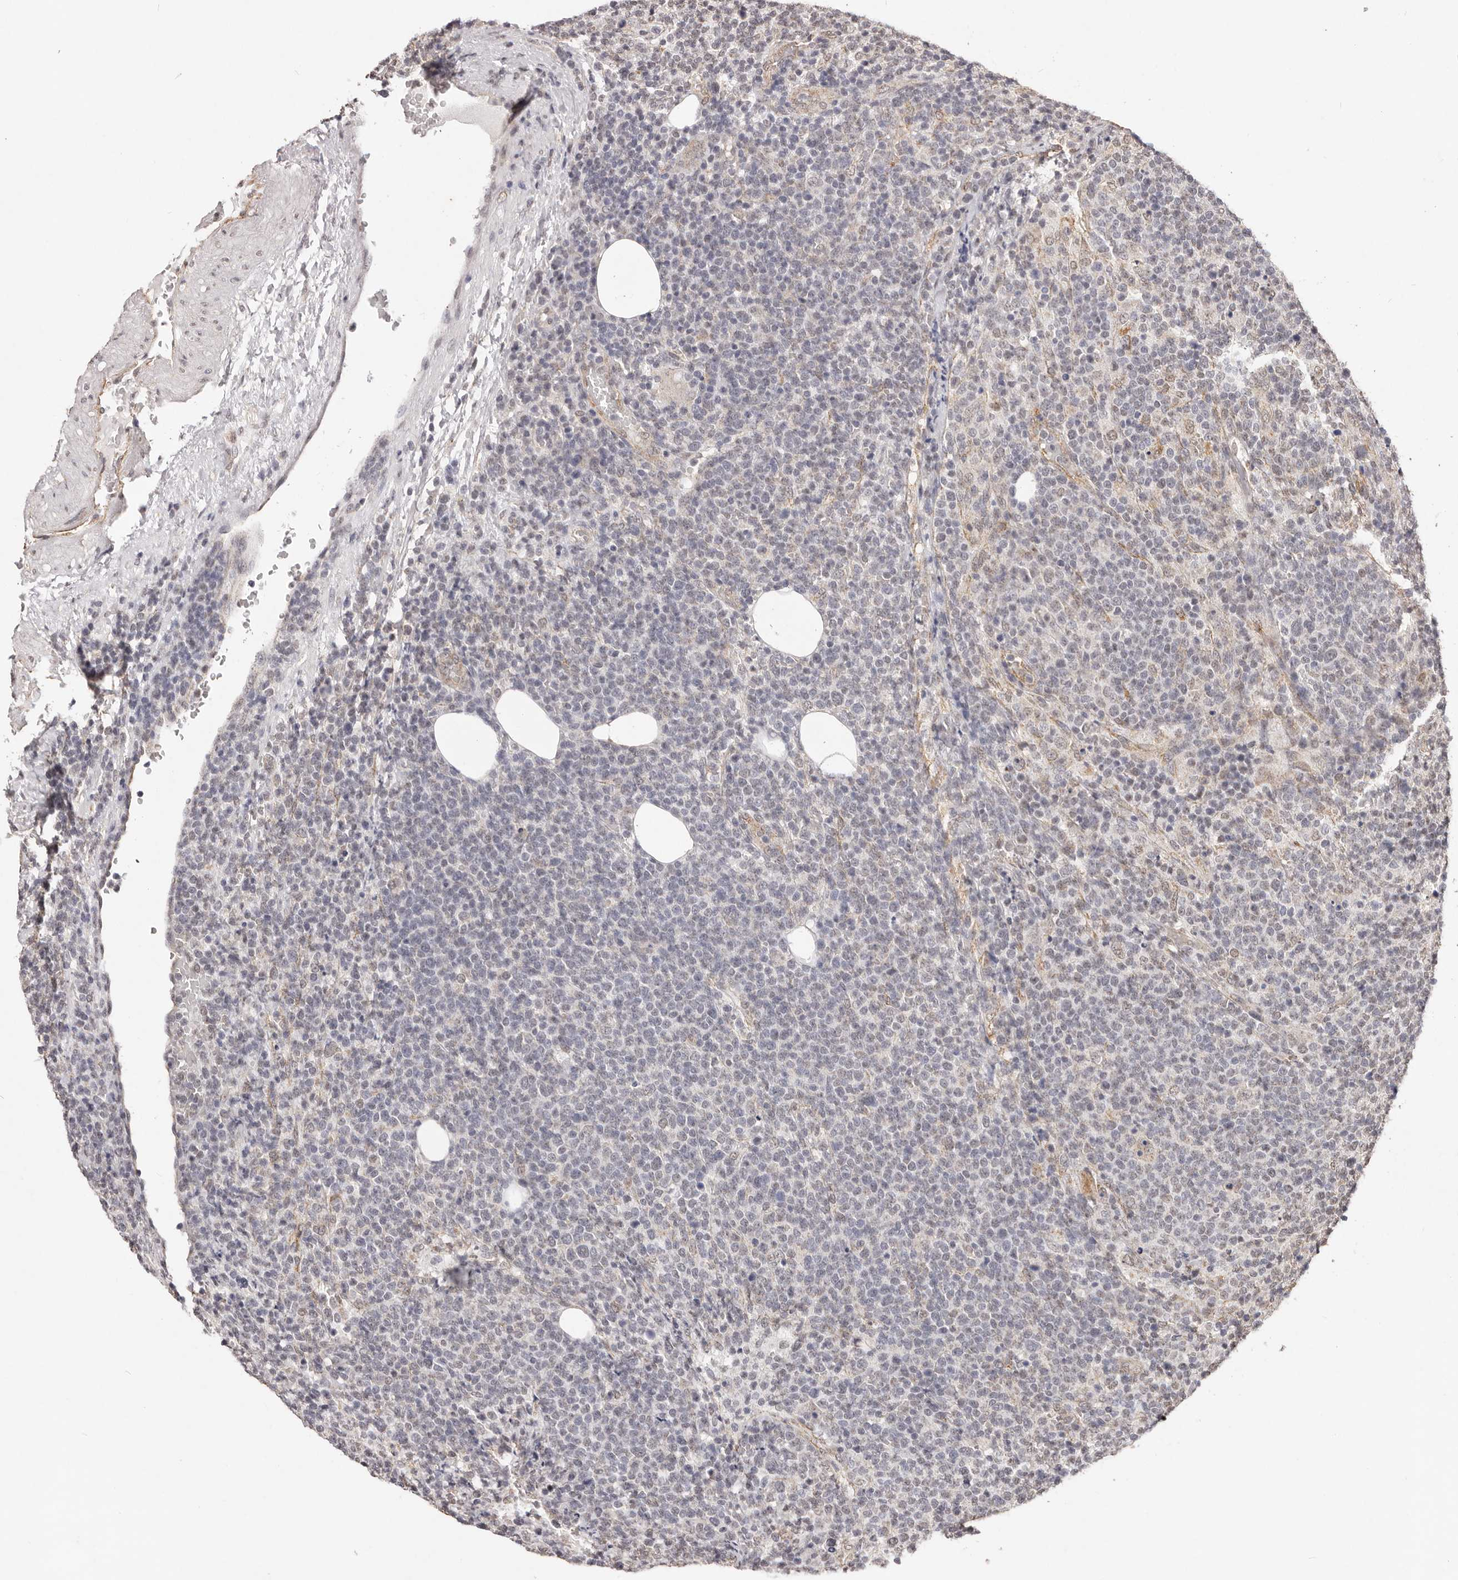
{"staining": {"intensity": "negative", "quantity": "none", "location": "none"}, "tissue": "lymphoma", "cell_type": "Tumor cells", "image_type": "cancer", "snomed": [{"axis": "morphology", "description": "Malignant lymphoma, non-Hodgkin's type, High grade"}, {"axis": "topography", "description": "Lymph node"}], "caption": "The IHC photomicrograph has no significant expression in tumor cells of high-grade malignant lymphoma, non-Hodgkin's type tissue.", "gene": "RPS6KA5", "patient": {"sex": "male", "age": 61}}